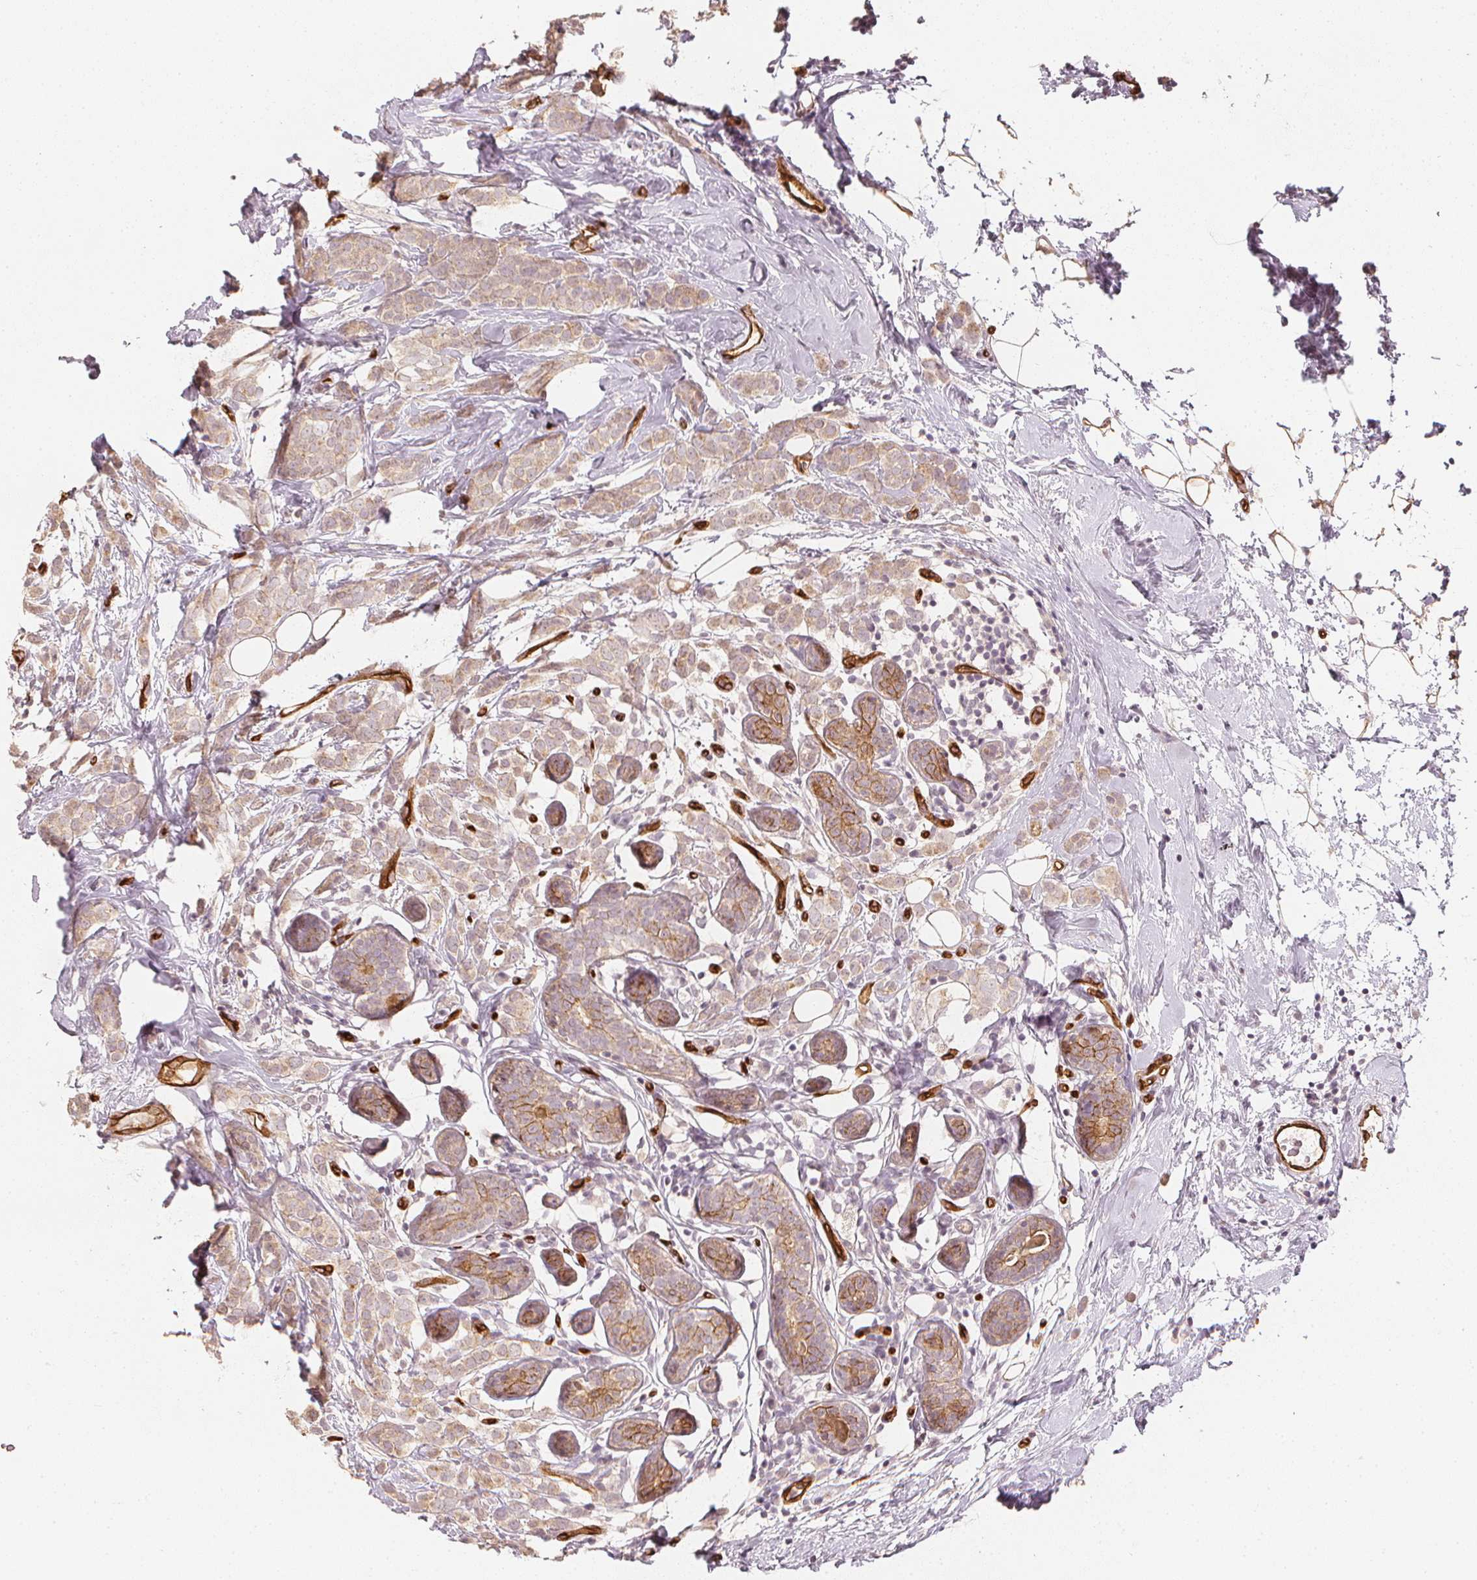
{"staining": {"intensity": "weak", "quantity": ">75%", "location": "cytoplasmic/membranous"}, "tissue": "breast cancer", "cell_type": "Tumor cells", "image_type": "cancer", "snomed": [{"axis": "morphology", "description": "Lobular carcinoma"}, {"axis": "topography", "description": "Breast"}], "caption": "Human breast cancer (lobular carcinoma) stained with a brown dye shows weak cytoplasmic/membranous positive staining in about >75% of tumor cells.", "gene": "CIB1", "patient": {"sex": "female", "age": 49}}